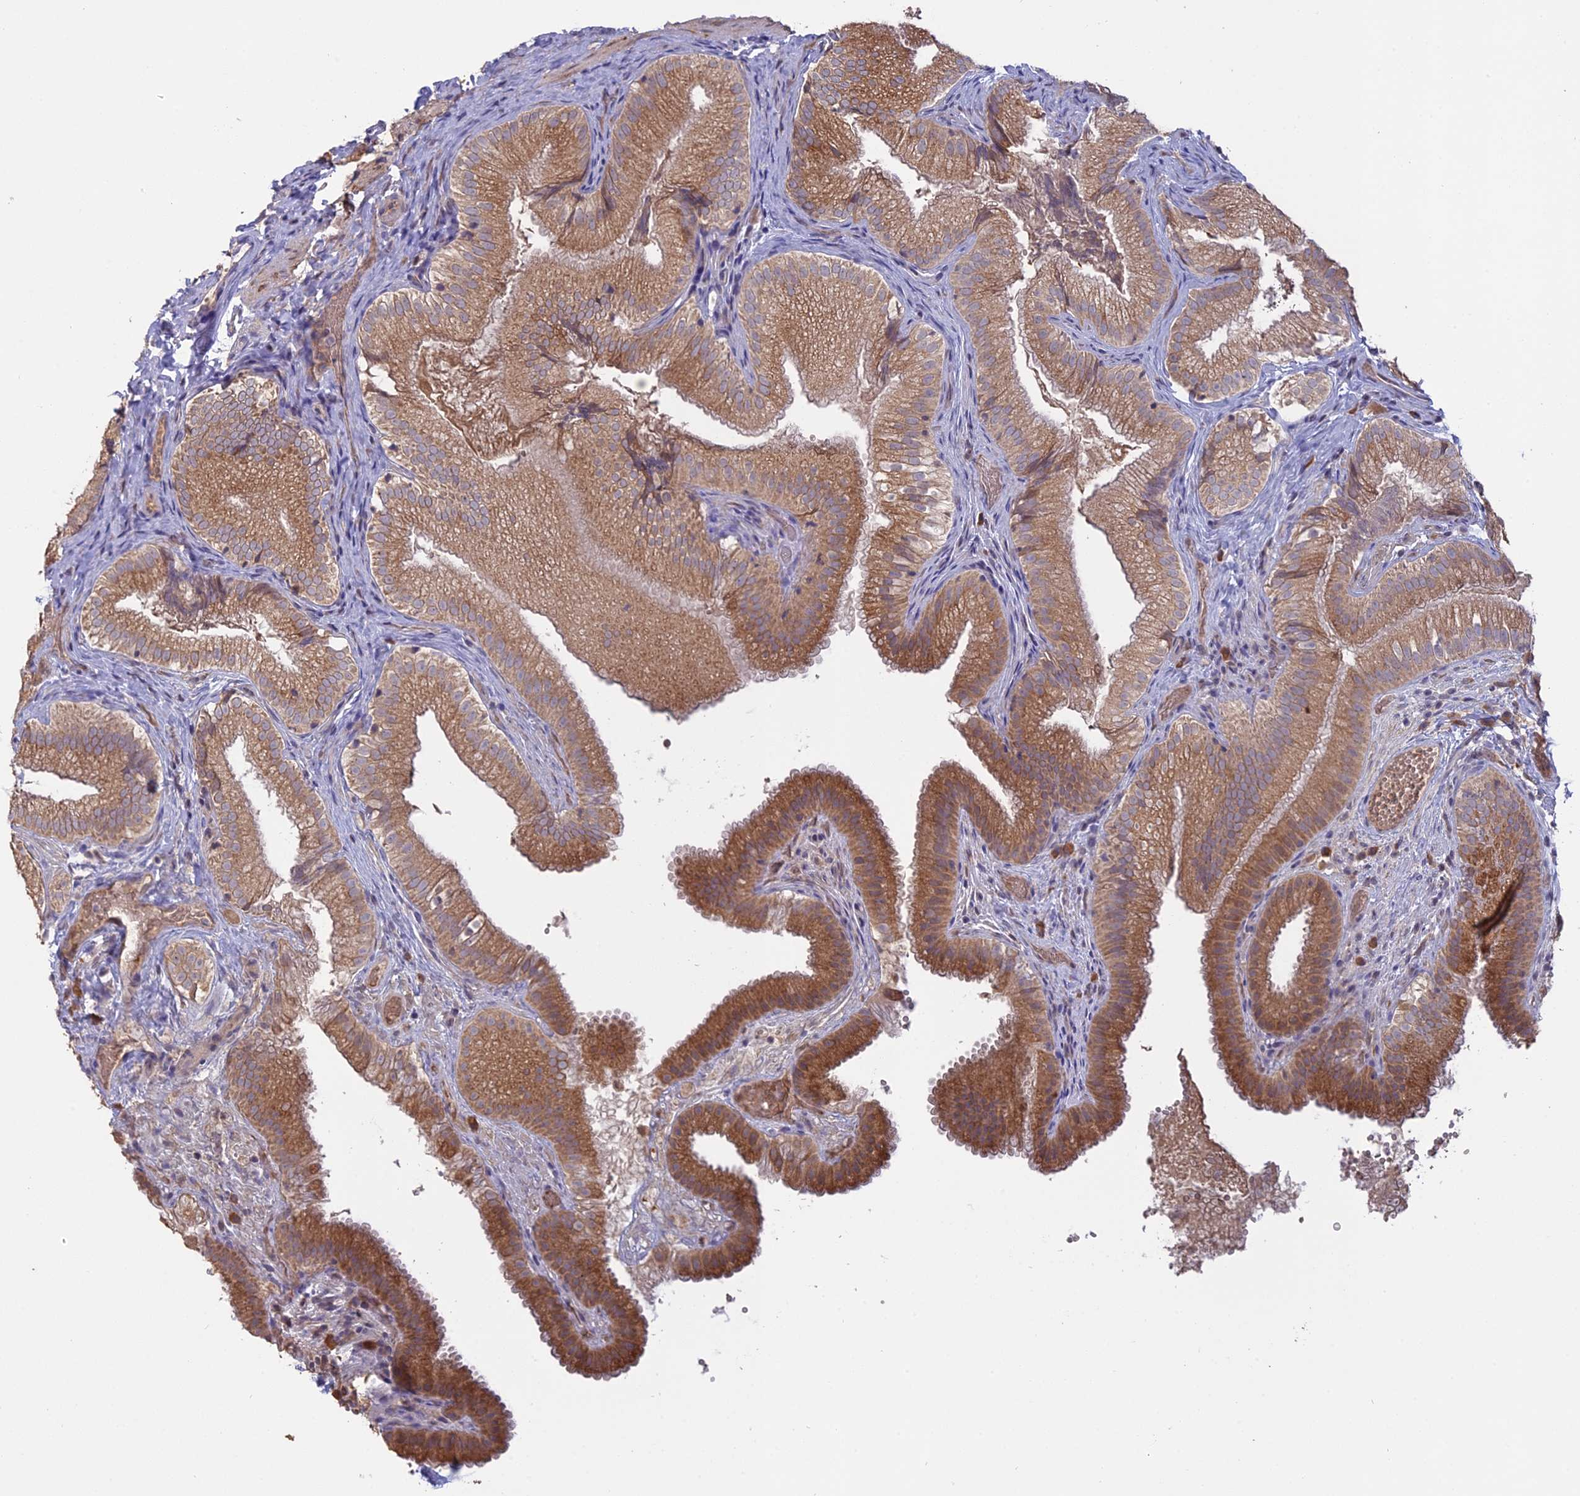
{"staining": {"intensity": "moderate", "quantity": ">75%", "location": "cytoplasmic/membranous"}, "tissue": "gallbladder", "cell_type": "Glandular cells", "image_type": "normal", "snomed": [{"axis": "morphology", "description": "Normal tissue, NOS"}, {"axis": "topography", "description": "Gallbladder"}], "caption": "Immunohistochemistry (IHC) histopathology image of benign human gallbladder stained for a protein (brown), which exhibits medium levels of moderate cytoplasmic/membranous positivity in about >75% of glandular cells.", "gene": "PPIC", "patient": {"sex": "female", "age": 30}}